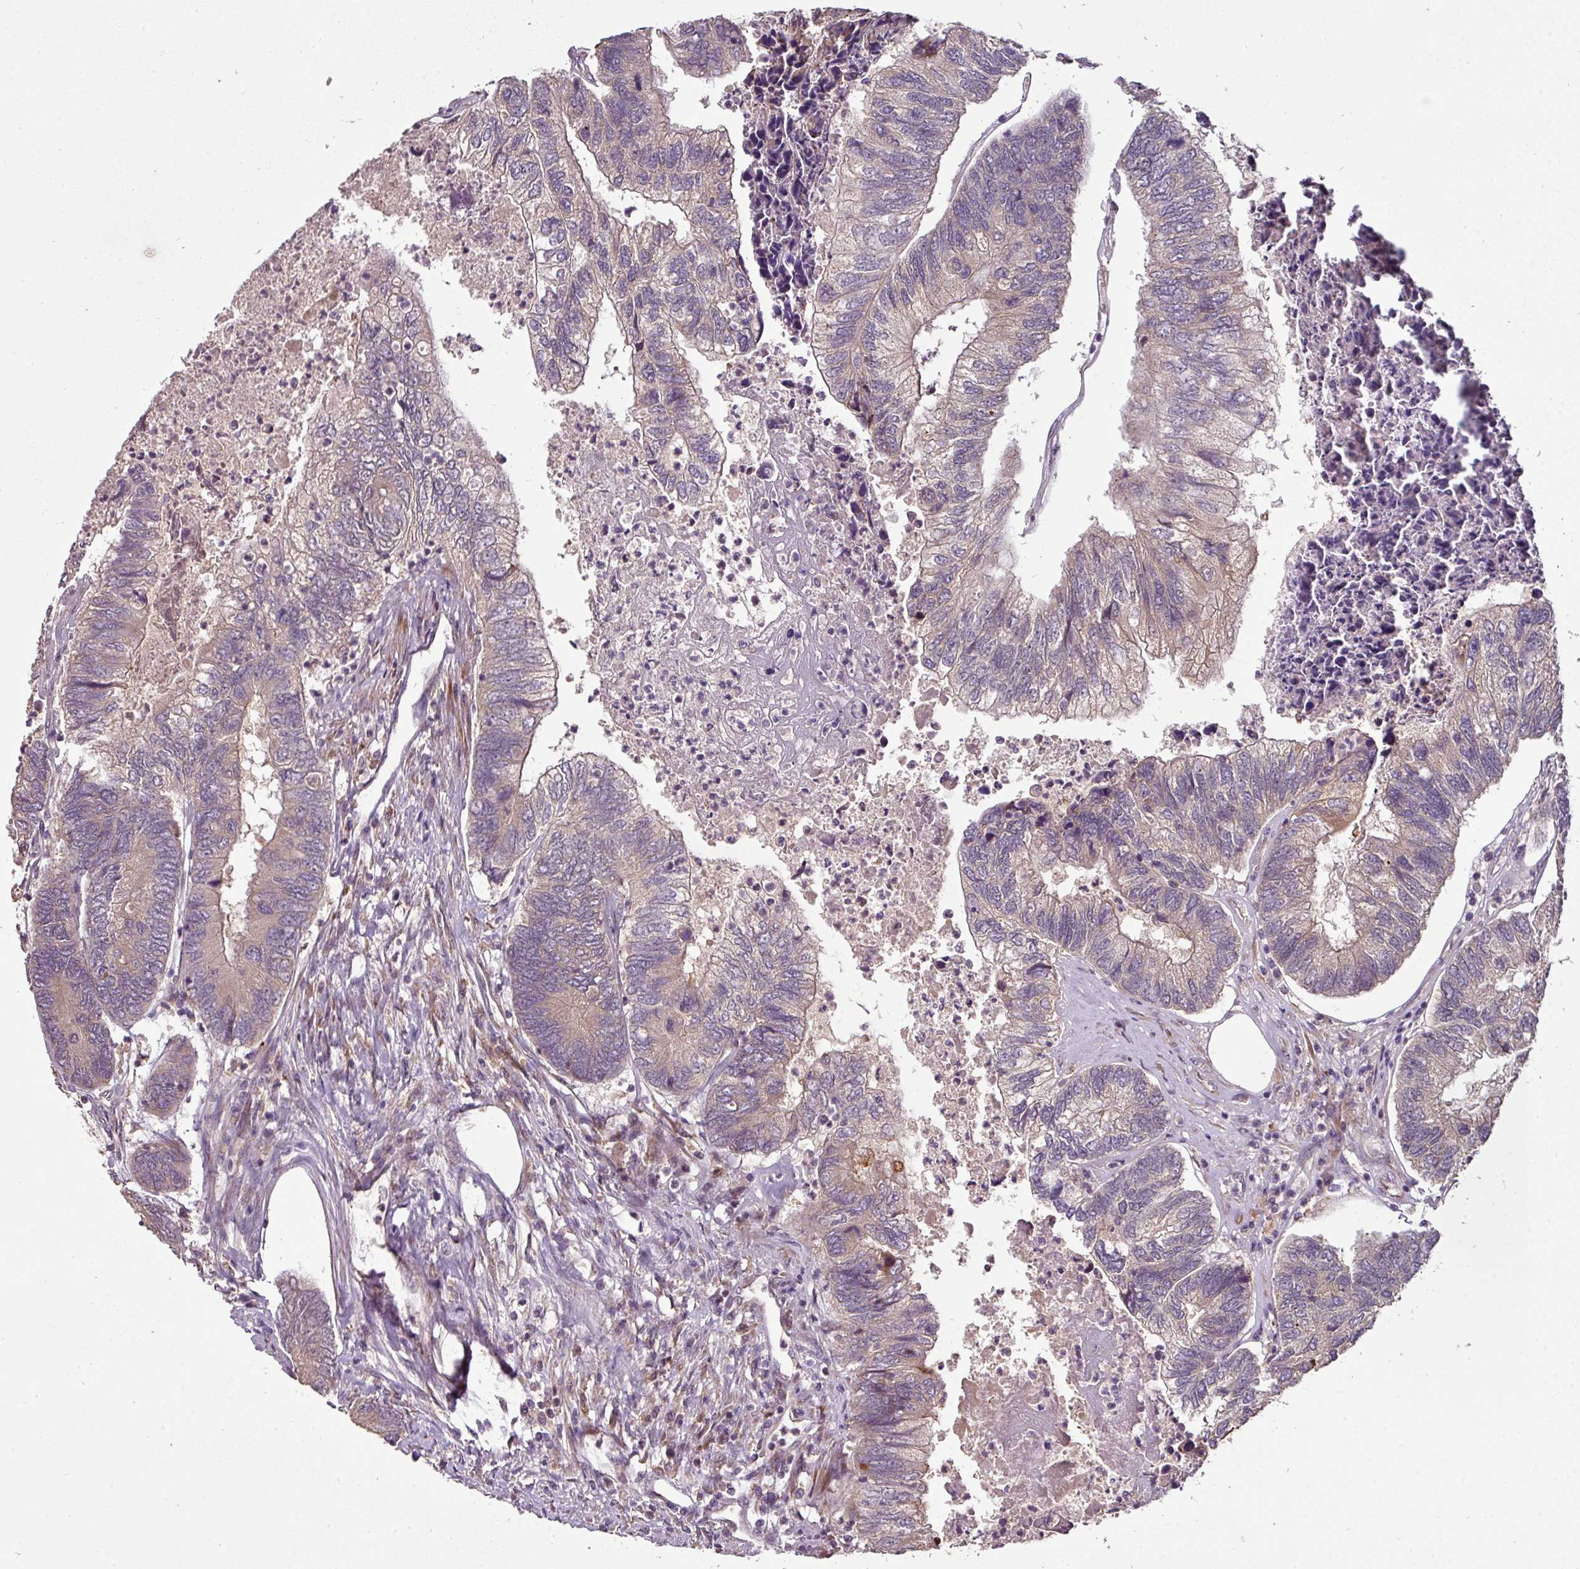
{"staining": {"intensity": "weak", "quantity": "25%-75%", "location": "cytoplasmic/membranous"}, "tissue": "colorectal cancer", "cell_type": "Tumor cells", "image_type": "cancer", "snomed": [{"axis": "morphology", "description": "Adenocarcinoma, NOS"}, {"axis": "topography", "description": "Colon"}], "caption": "Protein staining demonstrates weak cytoplasmic/membranous staining in about 25%-75% of tumor cells in colorectal cancer (adenocarcinoma).", "gene": "SPCS3", "patient": {"sex": "female", "age": 67}}